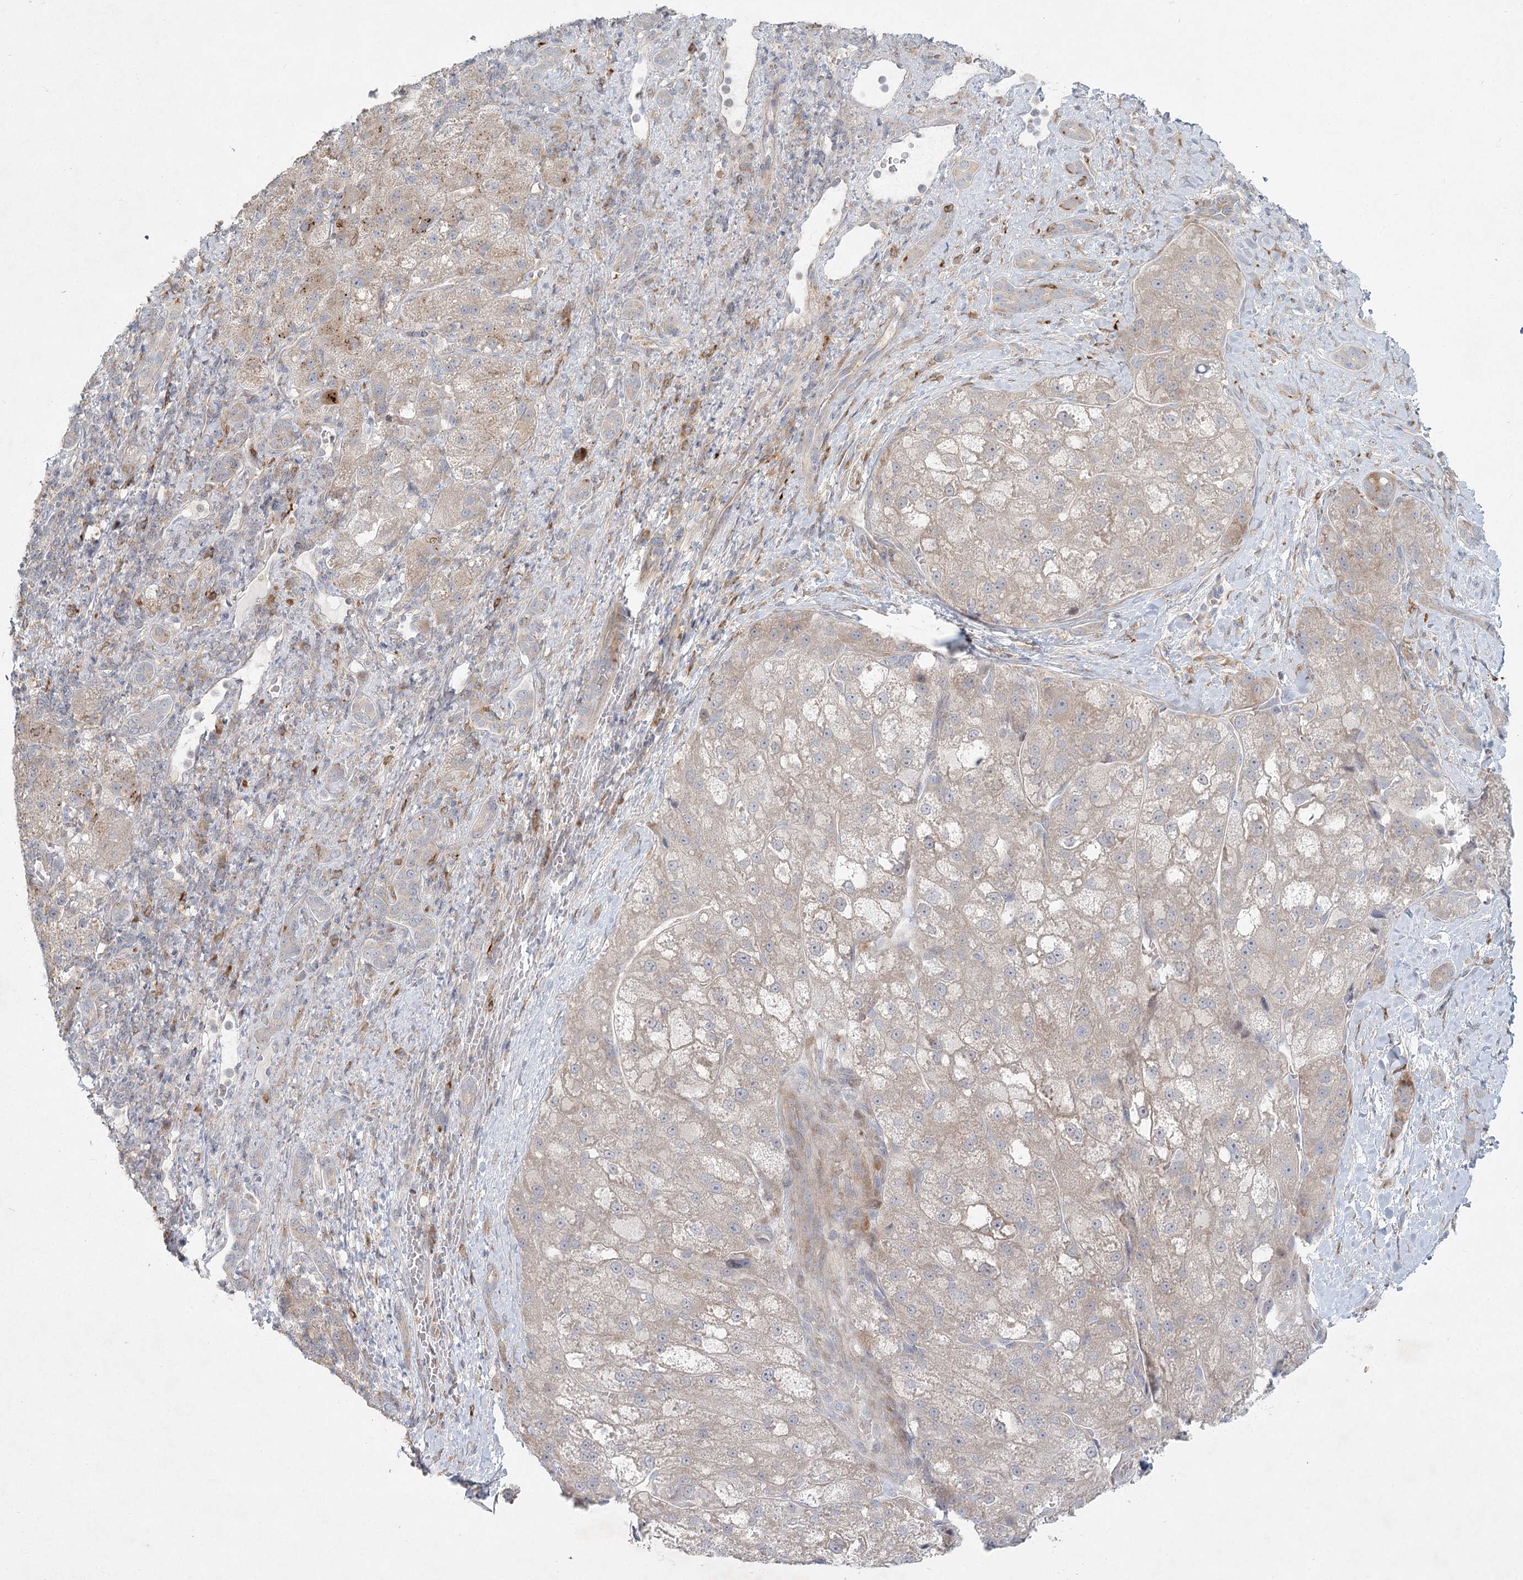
{"staining": {"intensity": "negative", "quantity": "none", "location": "none"}, "tissue": "liver cancer", "cell_type": "Tumor cells", "image_type": "cancer", "snomed": [{"axis": "morphology", "description": "Normal tissue, NOS"}, {"axis": "morphology", "description": "Carcinoma, Hepatocellular, NOS"}, {"axis": "topography", "description": "Liver"}], "caption": "Tumor cells are negative for protein expression in human hepatocellular carcinoma (liver).", "gene": "FAM110C", "patient": {"sex": "male", "age": 57}}